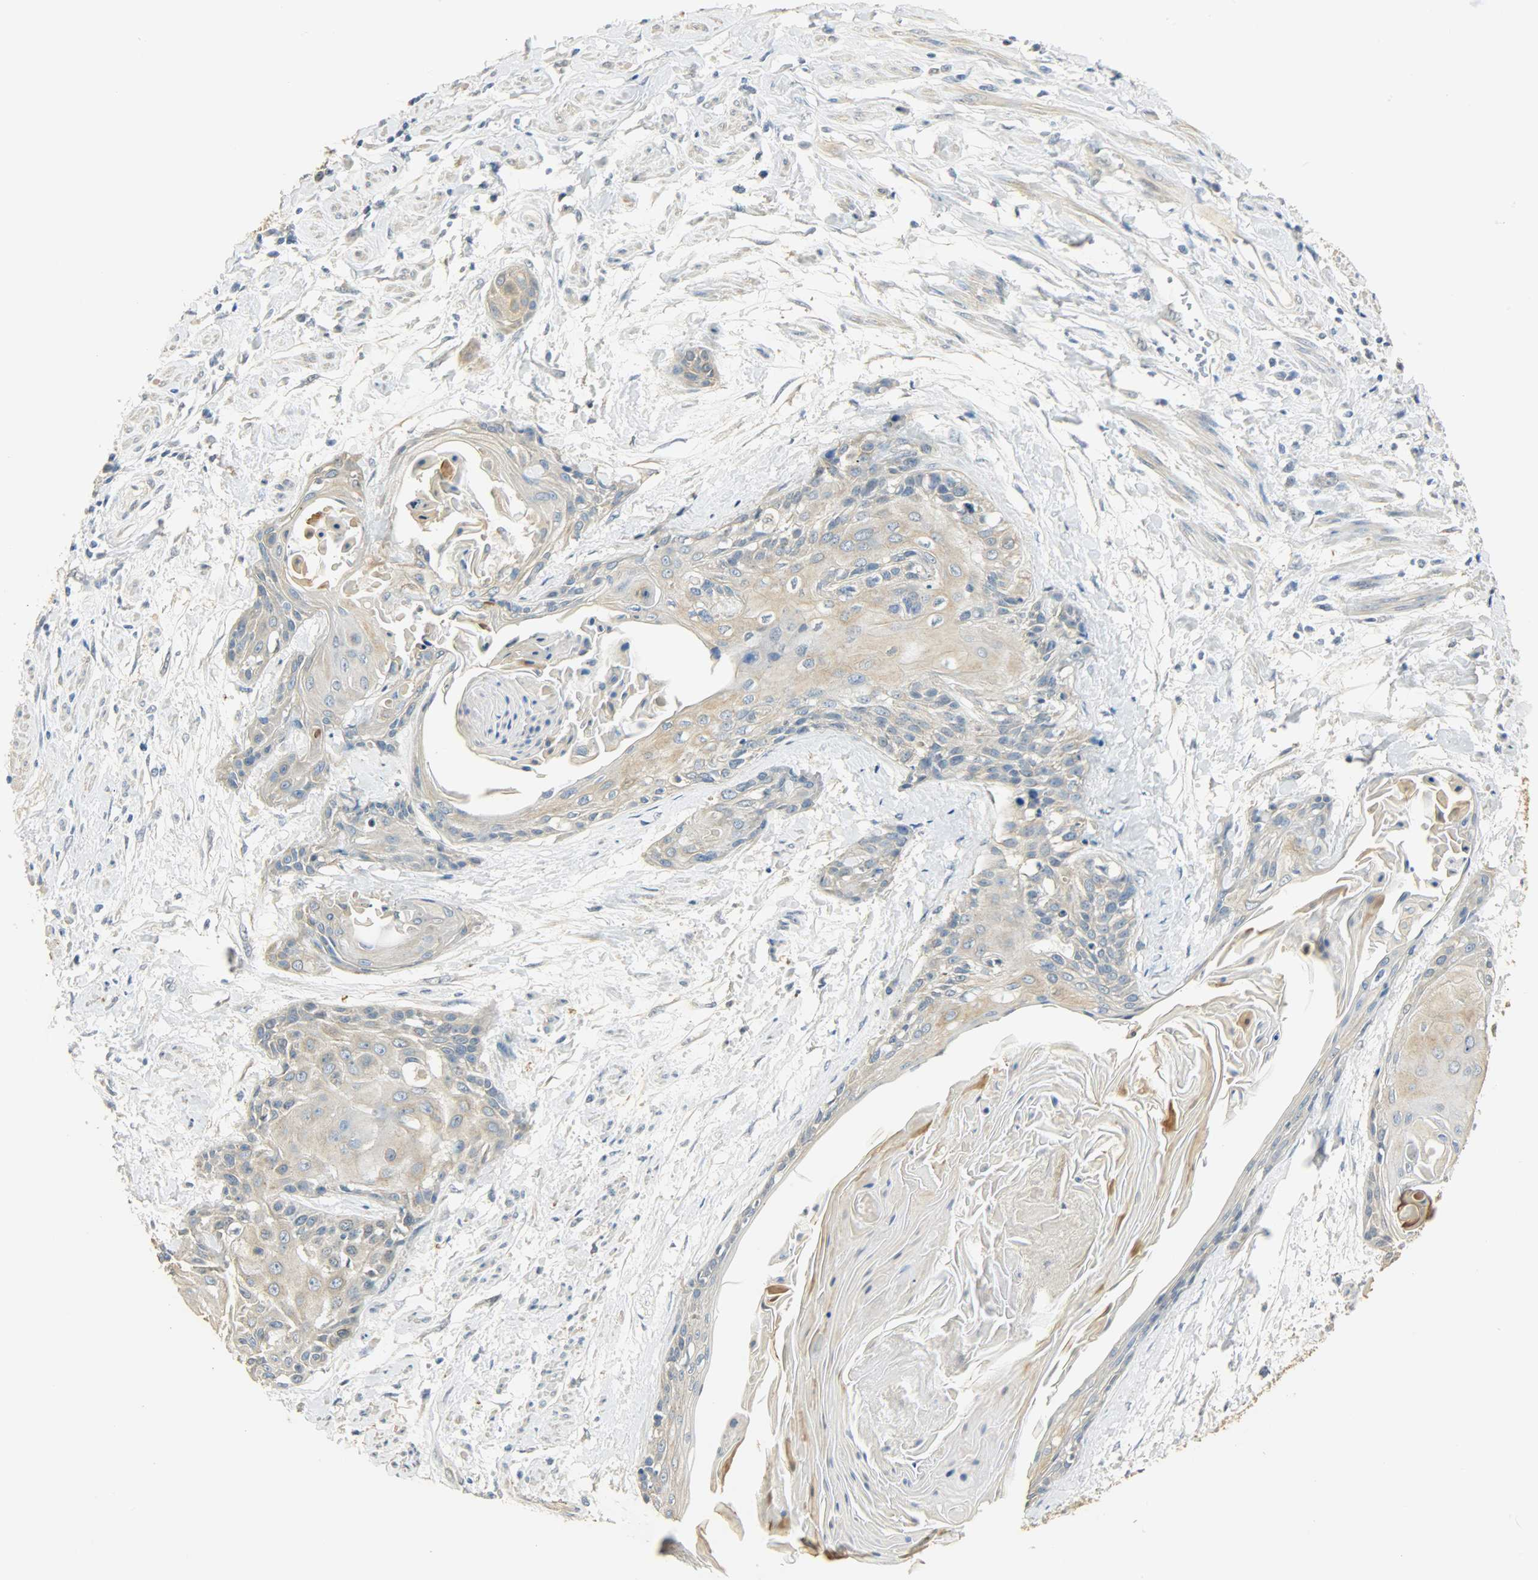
{"staining": {"intensity": "moderate", "quantity": "25%-75%", "location": "cytoplasmic/membranous"}, "tissue": "cervical cancer", "cell_type": "Tumor cells", "image_type": "cancer", "snomed": [{"axis": "morphology", "description": "Squamous cell carcinoma, NOS"}, {"axis": "topography", "description": "Cervix"}], "caption": "Tumor cells exhibit moderate cytoplasmic/membranous positivity in approximately 25%-75% of cells in cervical squamous cell carcinoma.", "gene": "USP13", "patient": {"sex": "female", "age": 57}}